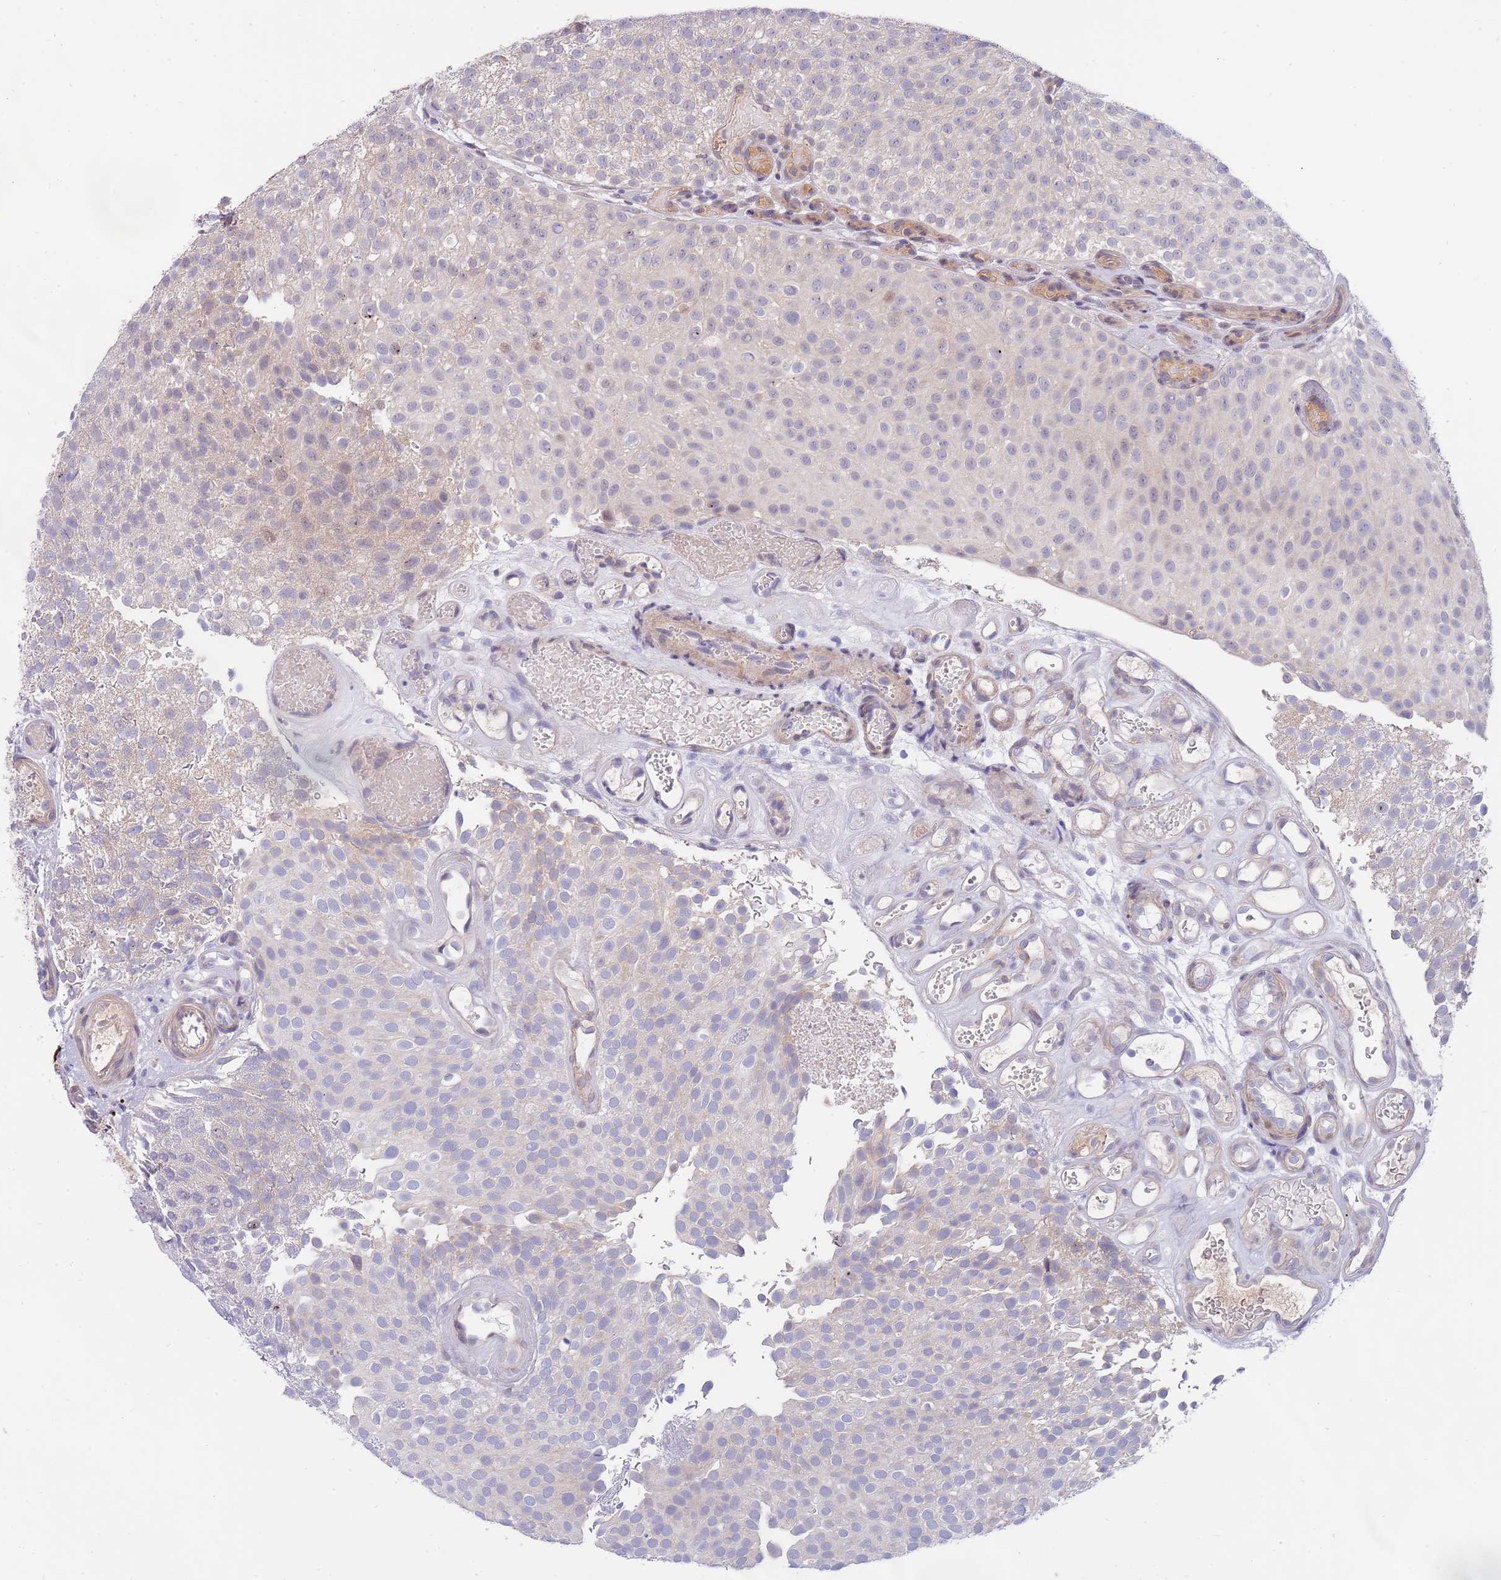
{"staining": {"intensity": "weak", "quantity": "25%-75%", "location": "cytoplasmic/membranous"}, "tissue": "urothelial cancer", "cell_type": "Tumor cells", "image_type": "cancer", "snomed": [{"axis": "morphology", "description": "Urothelial carcinoma, Low grade"}, {"axis": "topography", "description": "Urinary bladder"}], "caption": "Immunohistochemistry (DAB) staining of human urothelial cancer exhibits weak cytoplasmic/membranous protein positivity in about 25%-75% of tumor cells.", "gene": "NLRP6", "patient": {"sex": "male", "age": 78}}